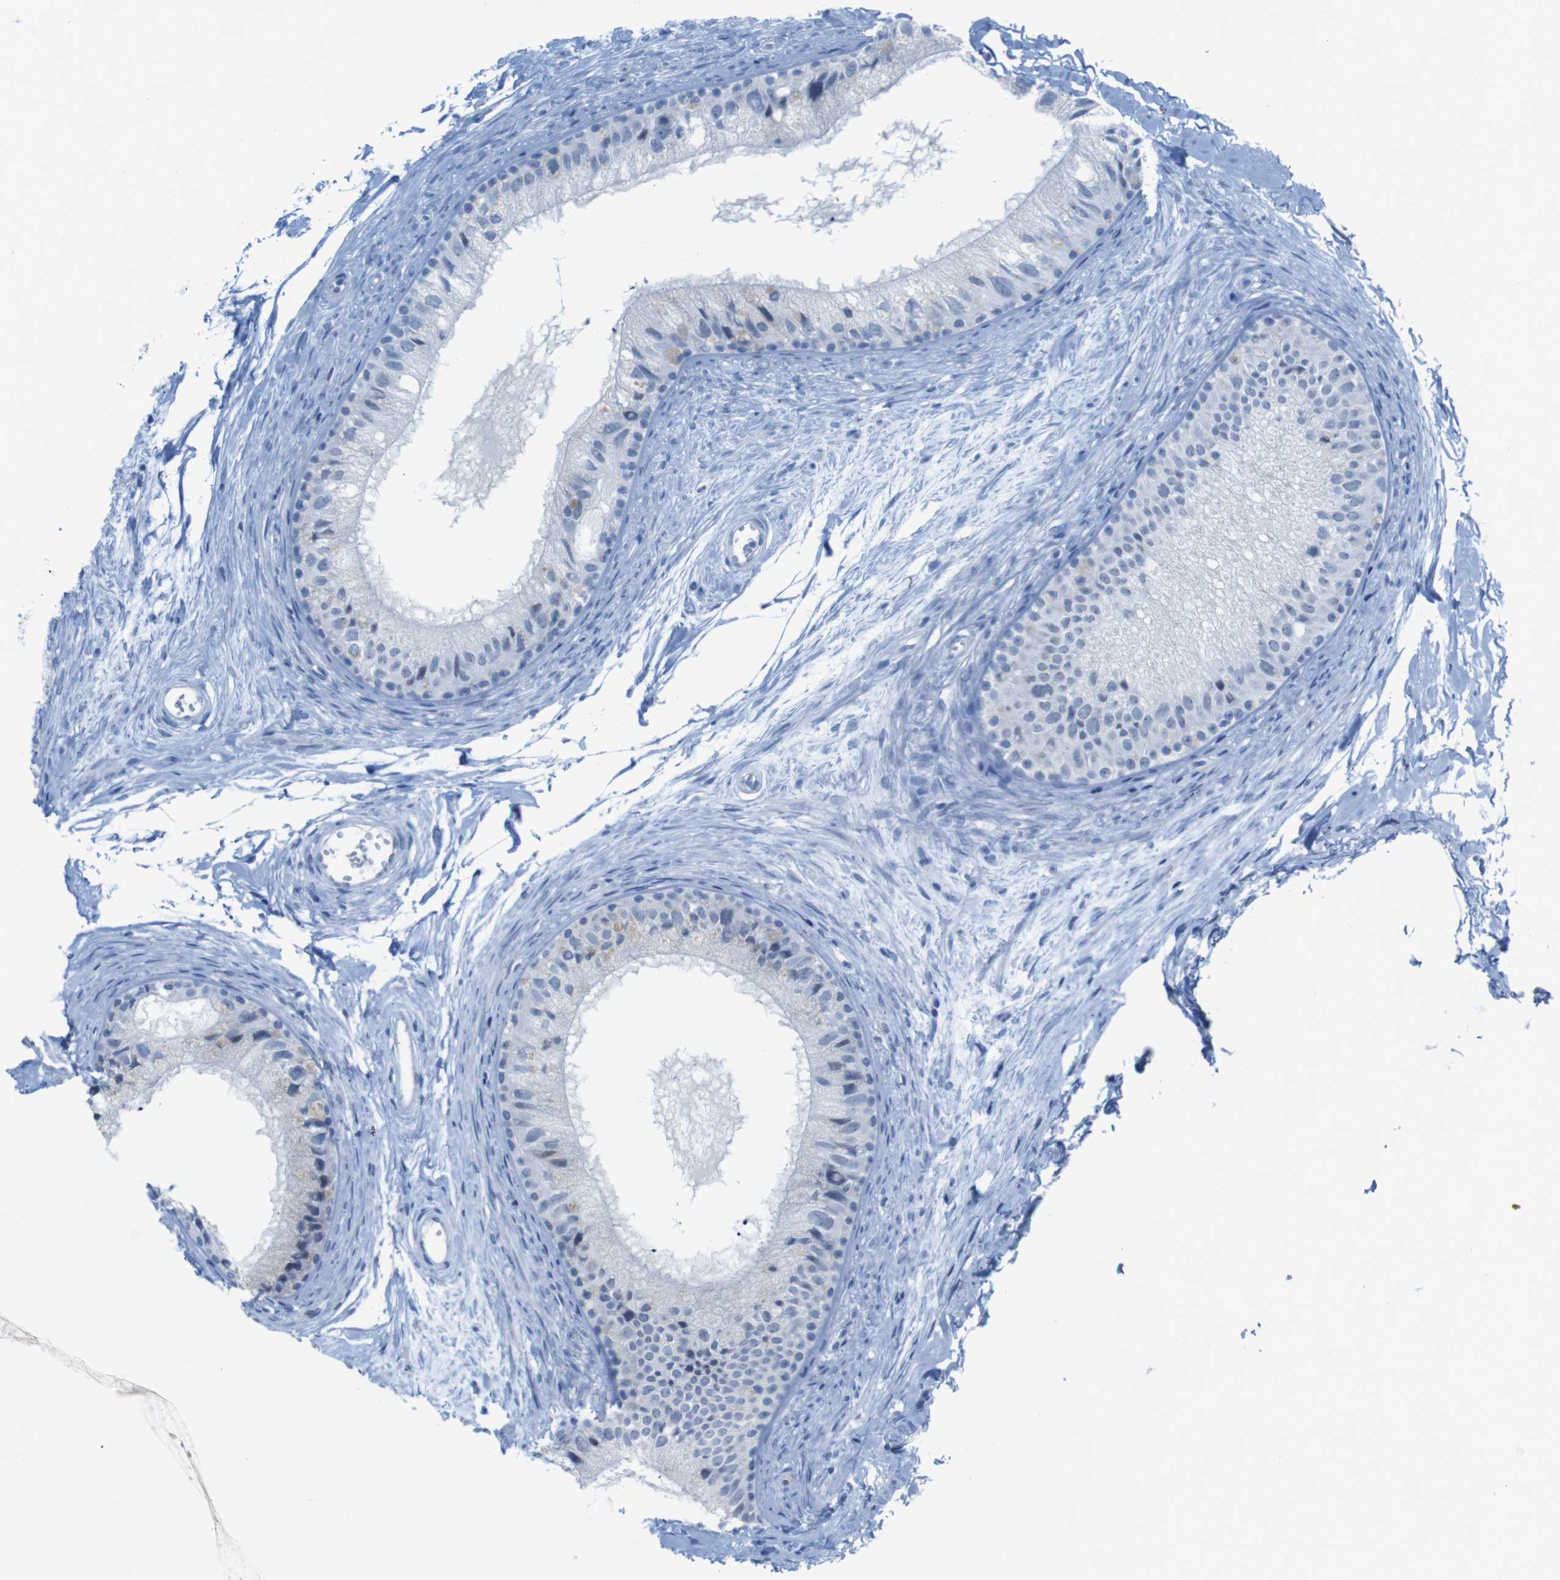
{"staining": {"intensity": "negative", "quantity": "none", "location": "none"}, "tissue": "epididymis", "cell_type": "Glandular cells", "image_type": "normal", "snomed": [{"axis": "morphology", "description": "Normal tissue, NOS"}, {"axis": "topography", "description": "Epididymis"}], "caption": "Immunohistochemistry (IHC) photomicrograph of unremarkable epididymis stained for a protein (brown), which displays no staining in glandular cells. (DAB (3,3'-diaminobenzidine) immunohistochemistry (IHC) visualized using brightfield microscopy, high magnification).", "gene": "OPN1SW", "patient": {"sex": "male", "age": 56}}